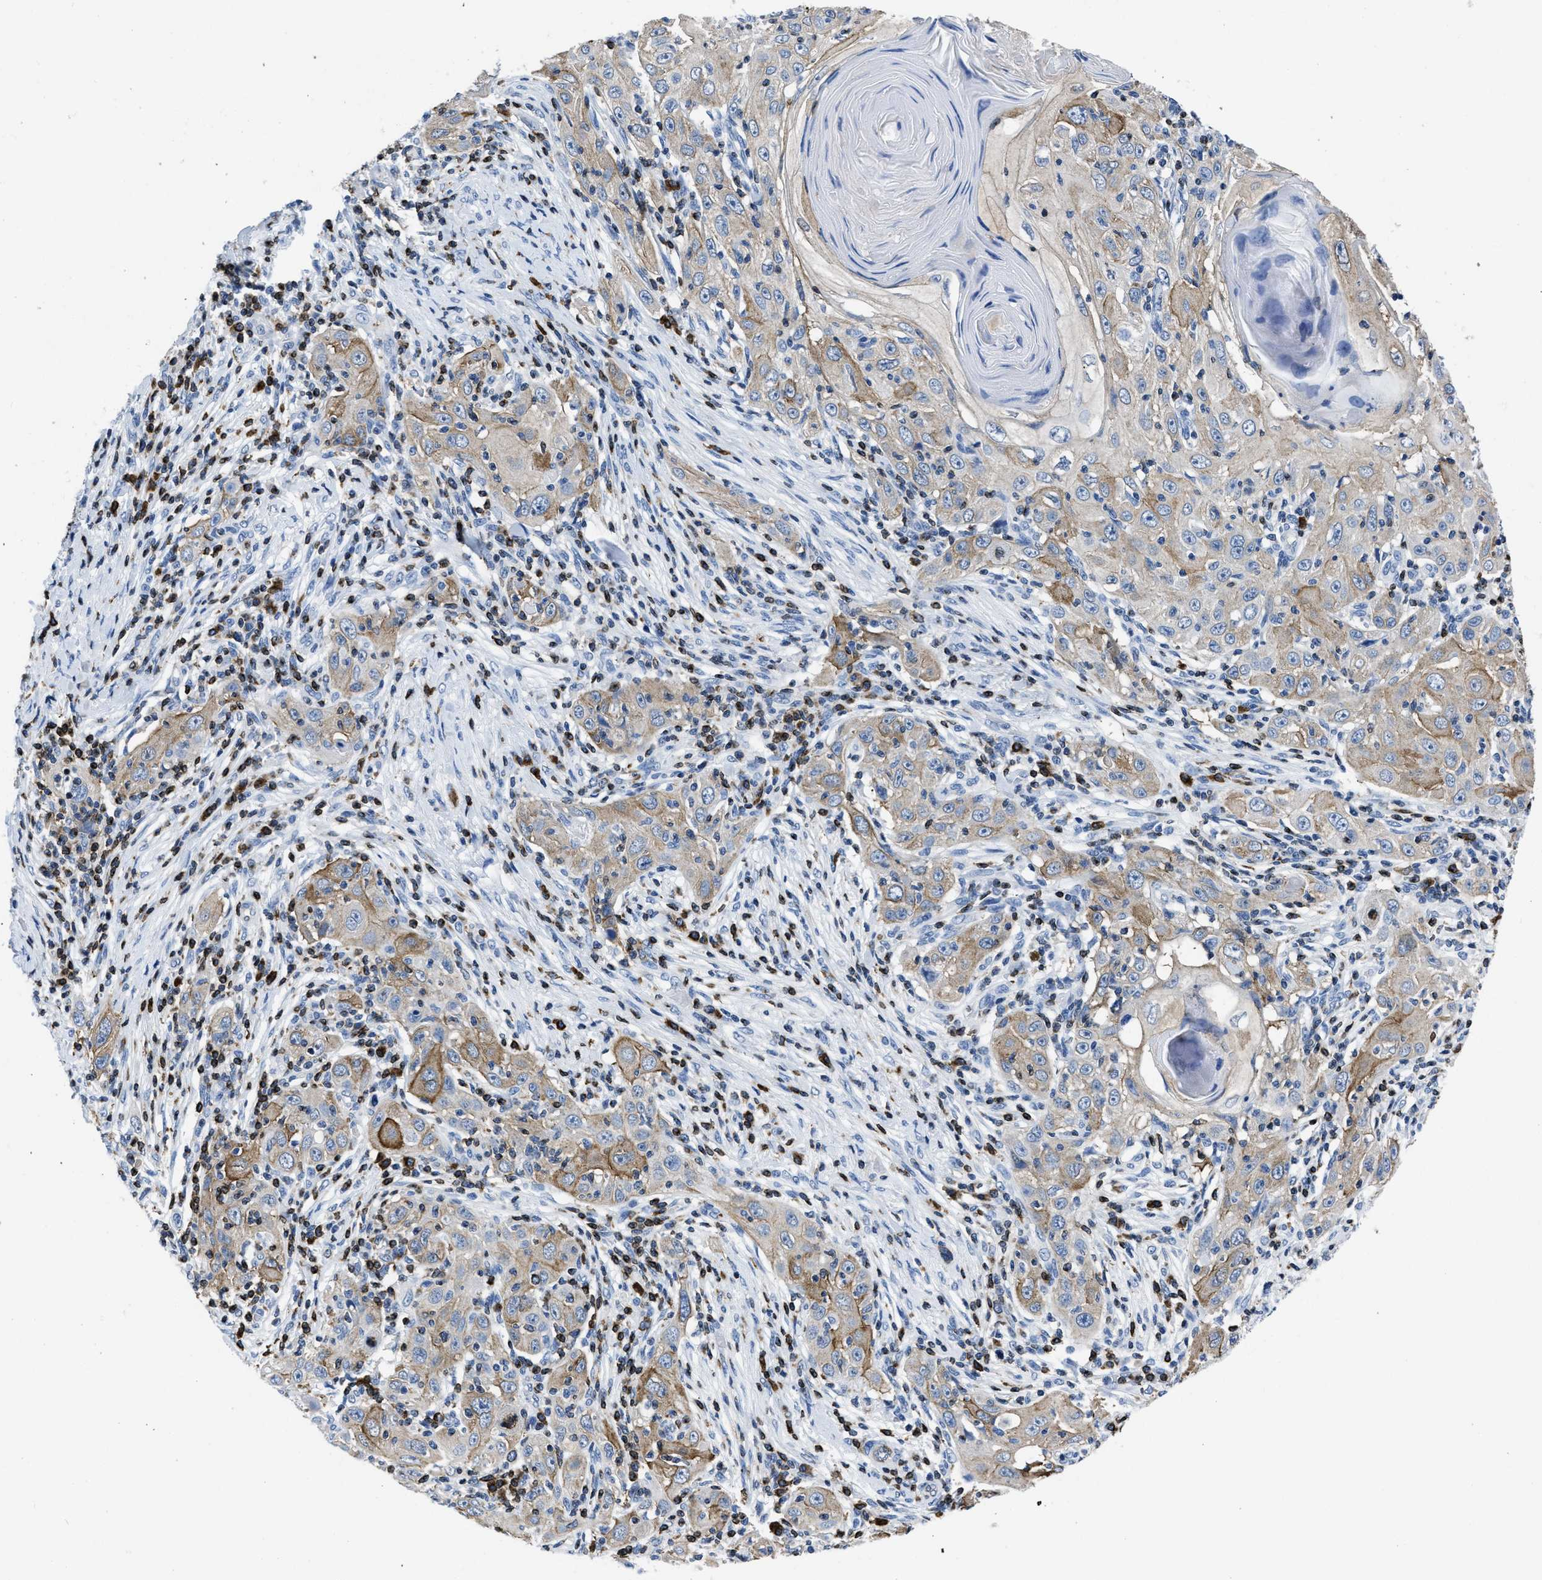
{"staining": {"intensity": "moderate", "quantity": "25%-75%", "location": "cytoplasmic/membranous"}, "tissue": "skin cancer", "cell_type": "Tumor cells", "image_type": "cancer", "snomed": [{"axis": "morphology", "description": "Squamous cell carcinoma, NOS"}, {"axis": "topography", "description": "Skin"}], "caption": "Brown immunohistochemical staining in skin cancer (squamous cell carcinoma) reveals moderate cytoplasmic/membranous staining in about 25%-75% of tumor cells.", "gene": "ITGA3", "patient": {"sex": "female", "age": 88}}